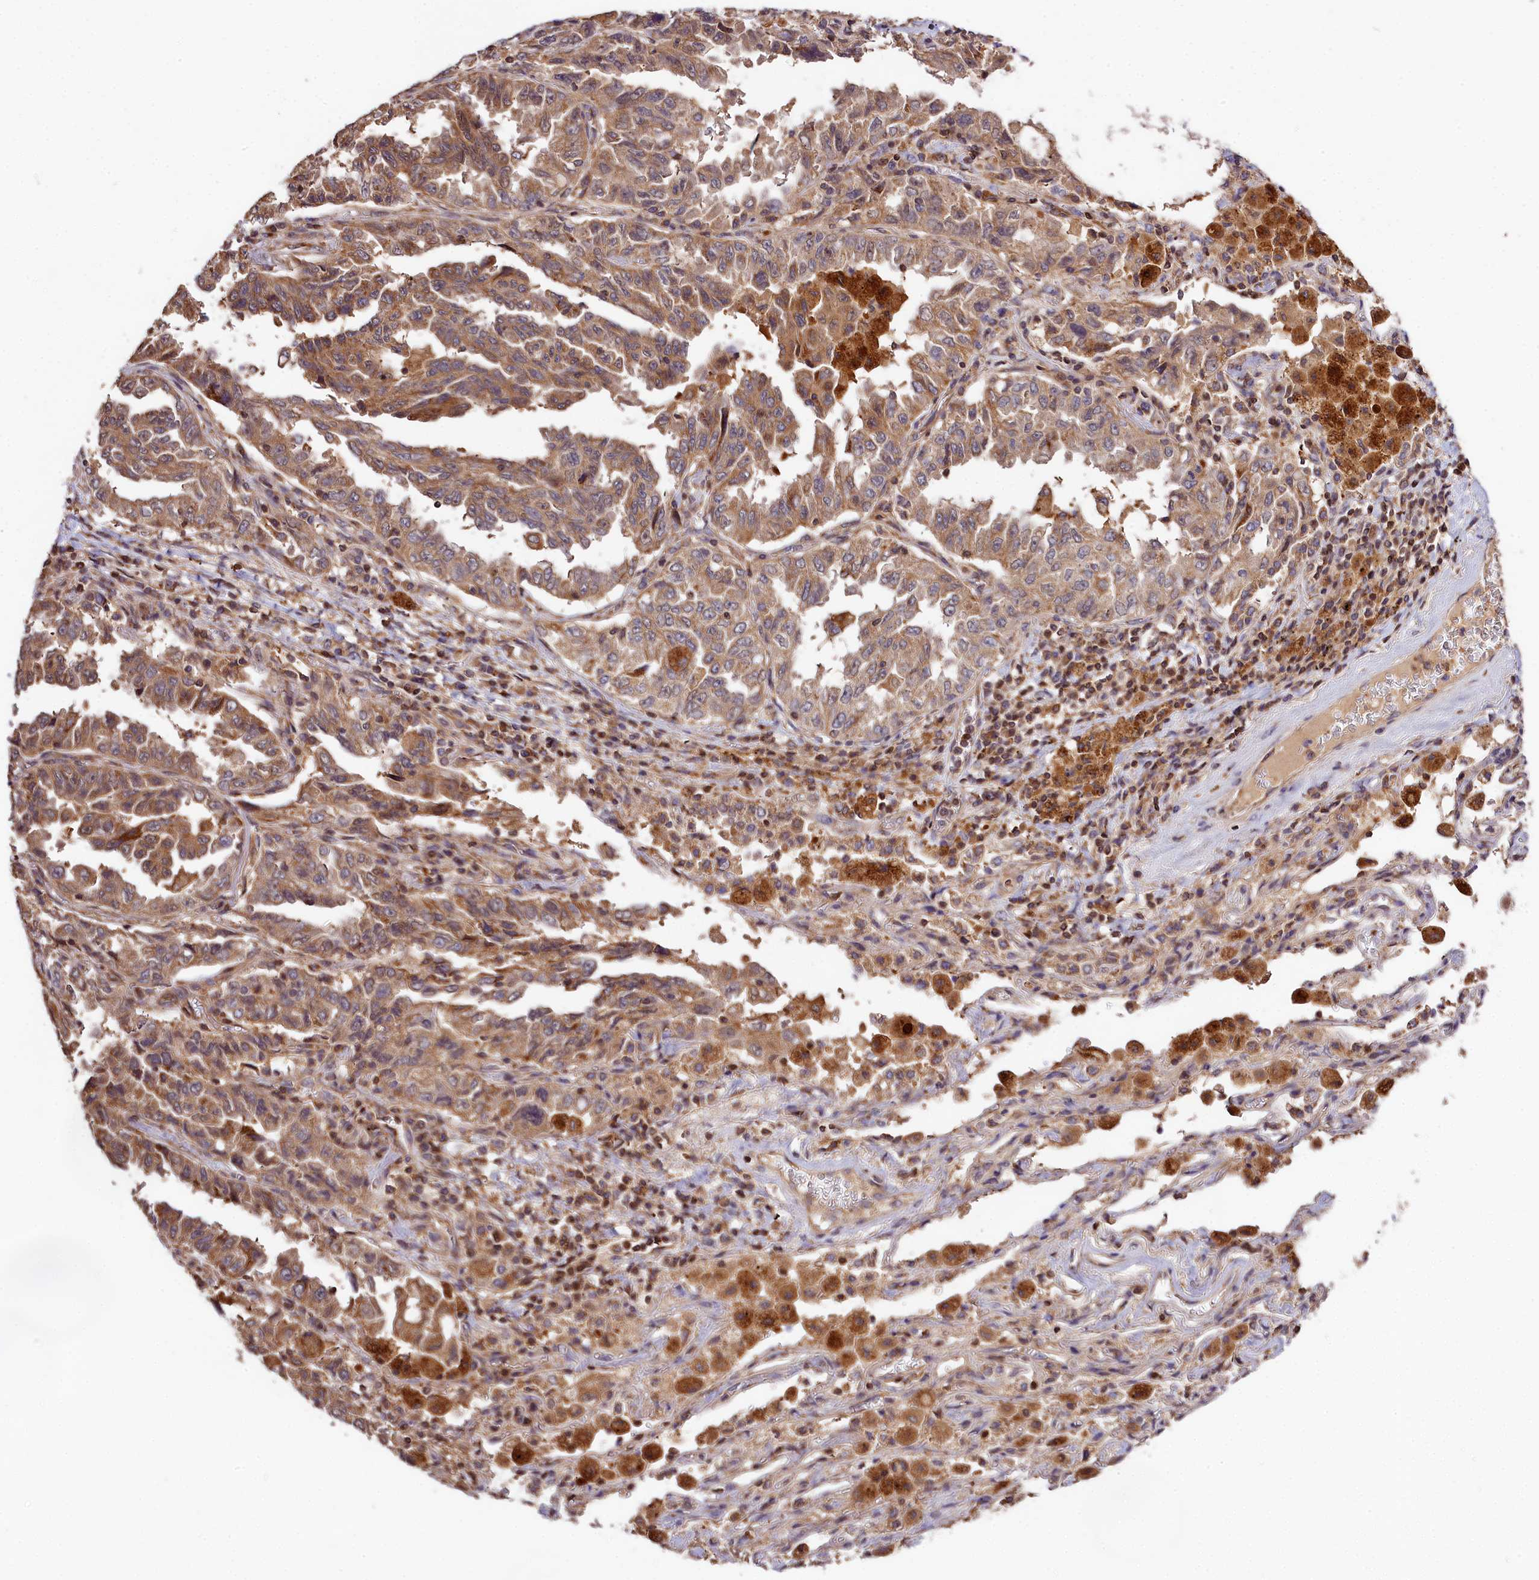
{"staining": {"intensity": "moderate", "quantity": ">75%", "location": "cytoplasmic/membranous"}, "tissue": "lung cancer", "cell_type": "Tumor cells", "image_type": "cancer", "snomed": [{"axis": "morphology", "description": "Adenocarcinoma, NOS"}, {"axis": "topography", "description": "Lung"}], "caption": "Lung adenocarcinoma stained with a protein marker exhibits moderate staining in tumor cells.", "gene": "KPTN", "patient": {"sex": "female", "age": 51}}